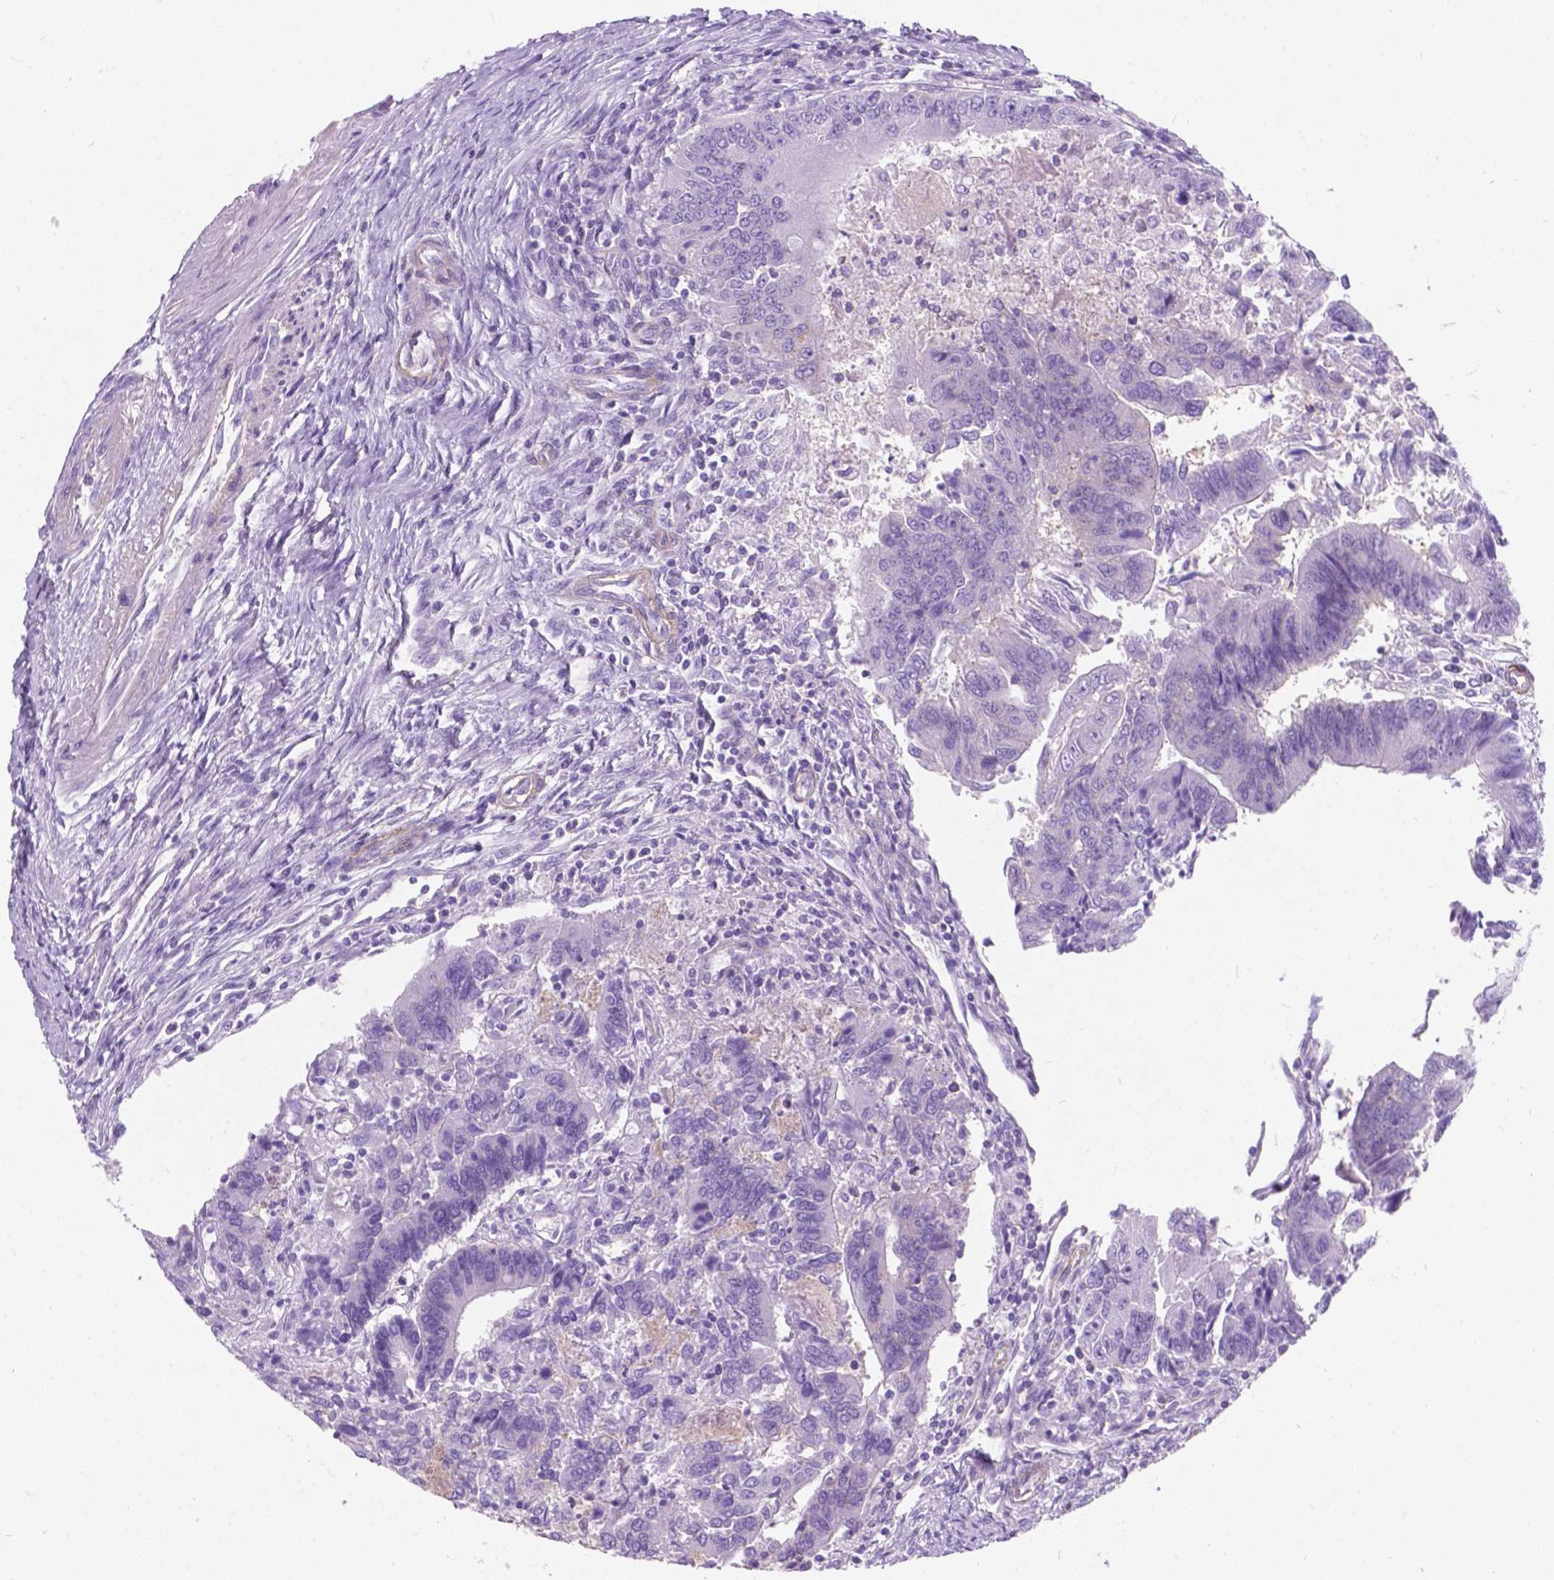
{"staining": {"intensity": "negative", "quantity": "none", "location": "none"}, "tissue": "colorectal cancer", "cell_type": "Tumor cells", "image_type": "cancer", "snomed": [{"axis": "morphology", "description": "Adenocarcinoma, NOS"}, {"axis": "topography", "description": "Colon"}], "caption": "This is a image of immunohistochemistry (IHC) staining of adenocarcinoma (colorectal), which shows no positivity in tumor cells.", "gene": "KIAA0040", "patient": {"sex": "female", "age": 67}}